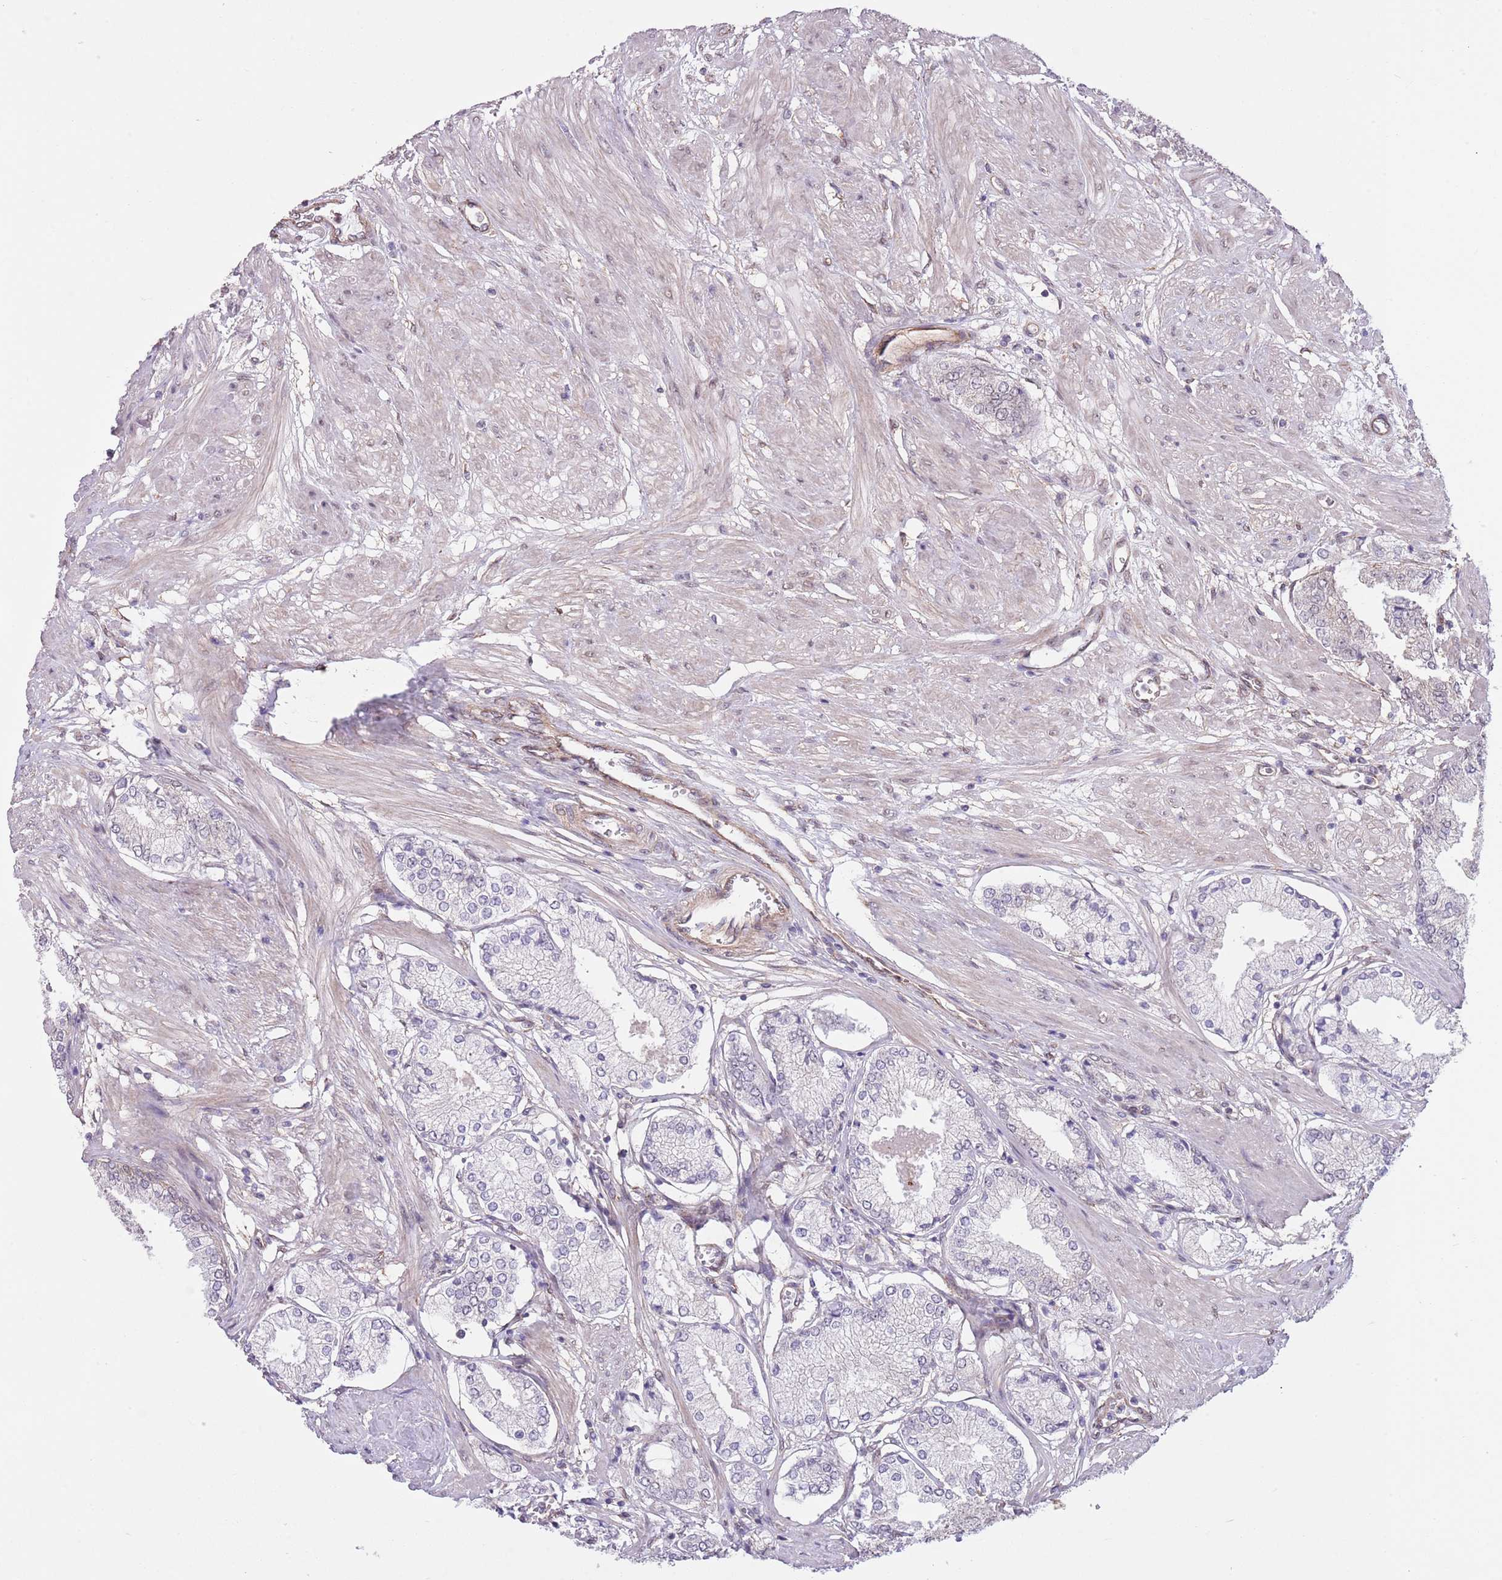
{"staining": {"intensity": "negative", "quantity": "none", "location": "none"}, "tissue": "prostate cancer", "cell_type": "Tumor cells", "image_type": "cancer", "snomed": [{"axis": "morphology", "description": "Adenocarcinoma, High grade"}, {"axis": "topography", "description": "Prostate and seminal vesicle, NOS"}], "caption": "The IHC histopathology image has no significant positivity in tumor cells of adenocarcinoma (high-grade) (prostate) tissue.", "gene": "CREBZF", "patient": {"sex": "male", "age": 64}}